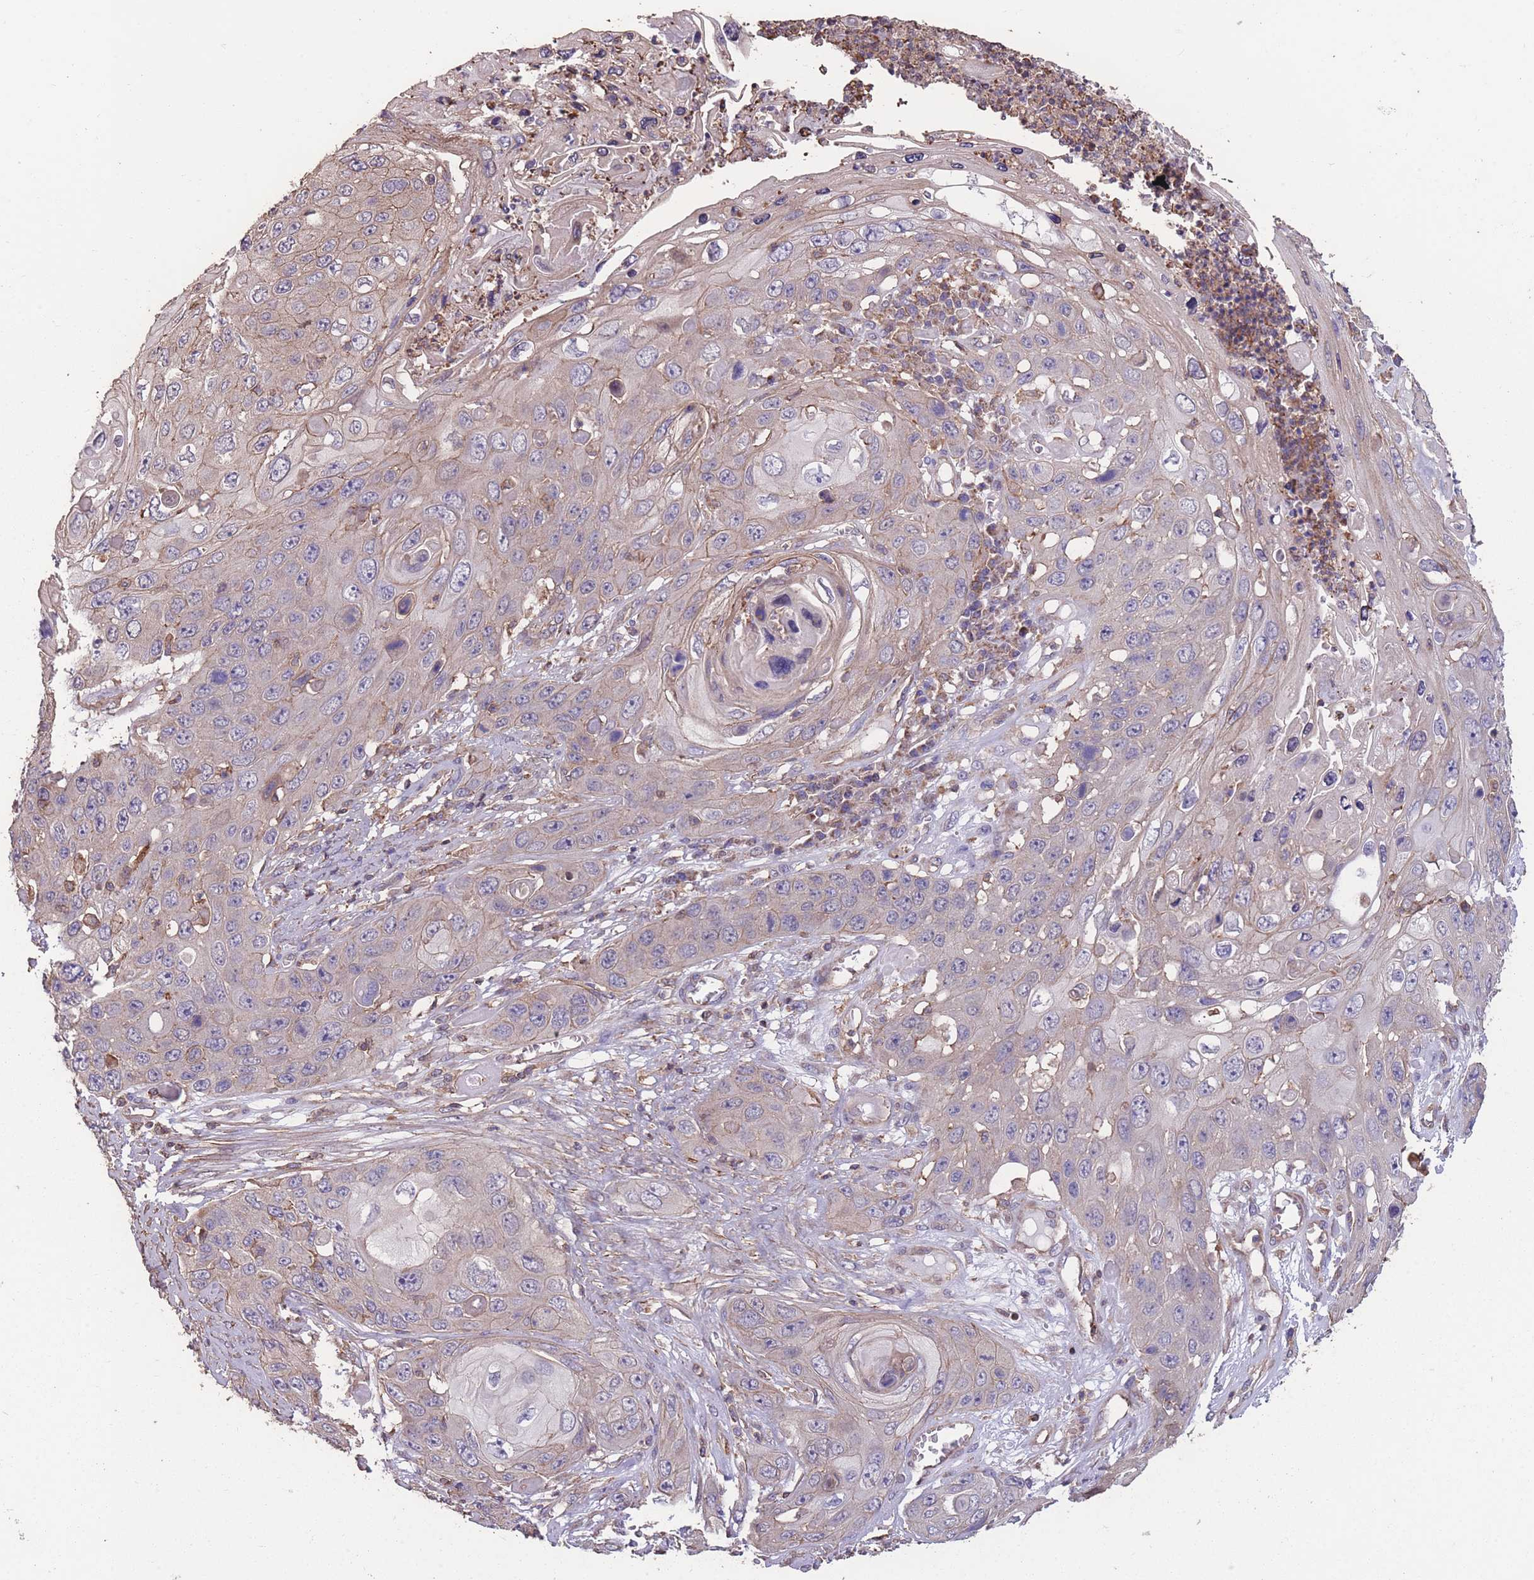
{"staining": {"intensity": "negative", "quantity": "none", "location": "none"}, "tissue": "skin cancer", "cell_type": "Tumor cells", "image_type": "cancer", "snomed": [{"axis": "morphology", "description": "Squamous cell carcinoma, NOS"}, {"axis": "topography", "description": "Skin"}], "caption": "There is no significant staining in tumor cells of squamous cell carcinoma (skin).", "gene": "NUDT21", "patient": {"sex": "male", "age": 55}}